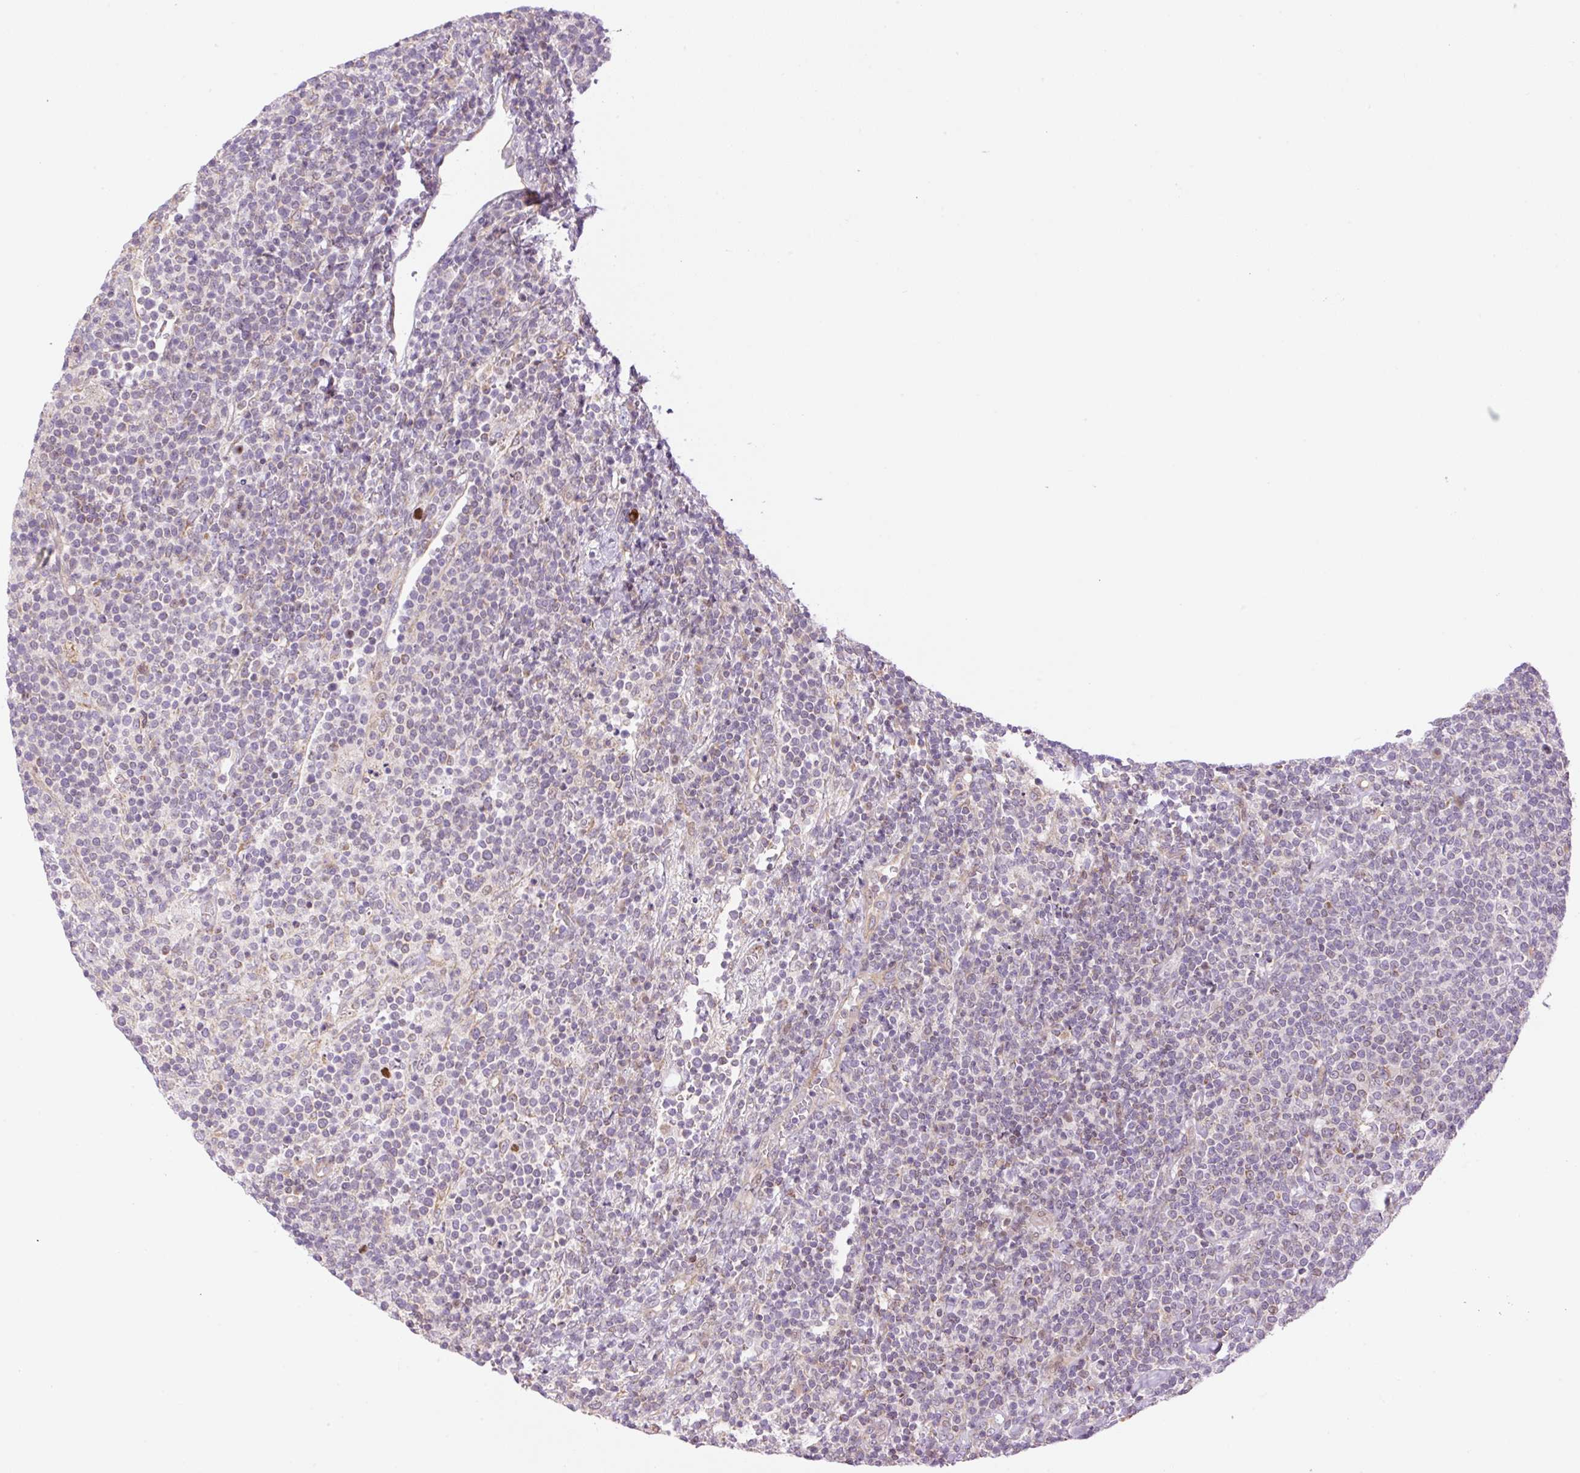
{"staining": {"intensity": "negative", "quantity": "none", "location": "none"}, "tissue": "lymphoma", "cell_type": "Tumor cells", "image_type": "cancer", "snomed": [{"axis": "morphology", "description": "Malignant lymphoma, non-Hodgkin's type, High grade"}, {"axis": "topography", "description": "Lymph node"}], "caption": "DAB (3,3'-diaminobenzidine) immunohistochemical staining of malignant lymphoma, non-Hodgkin's type (high-grade) demonstrates no significant positivity in tumor cells.", "gene": "ZNF394", "patient": {"sex": "male", "age": 61}}